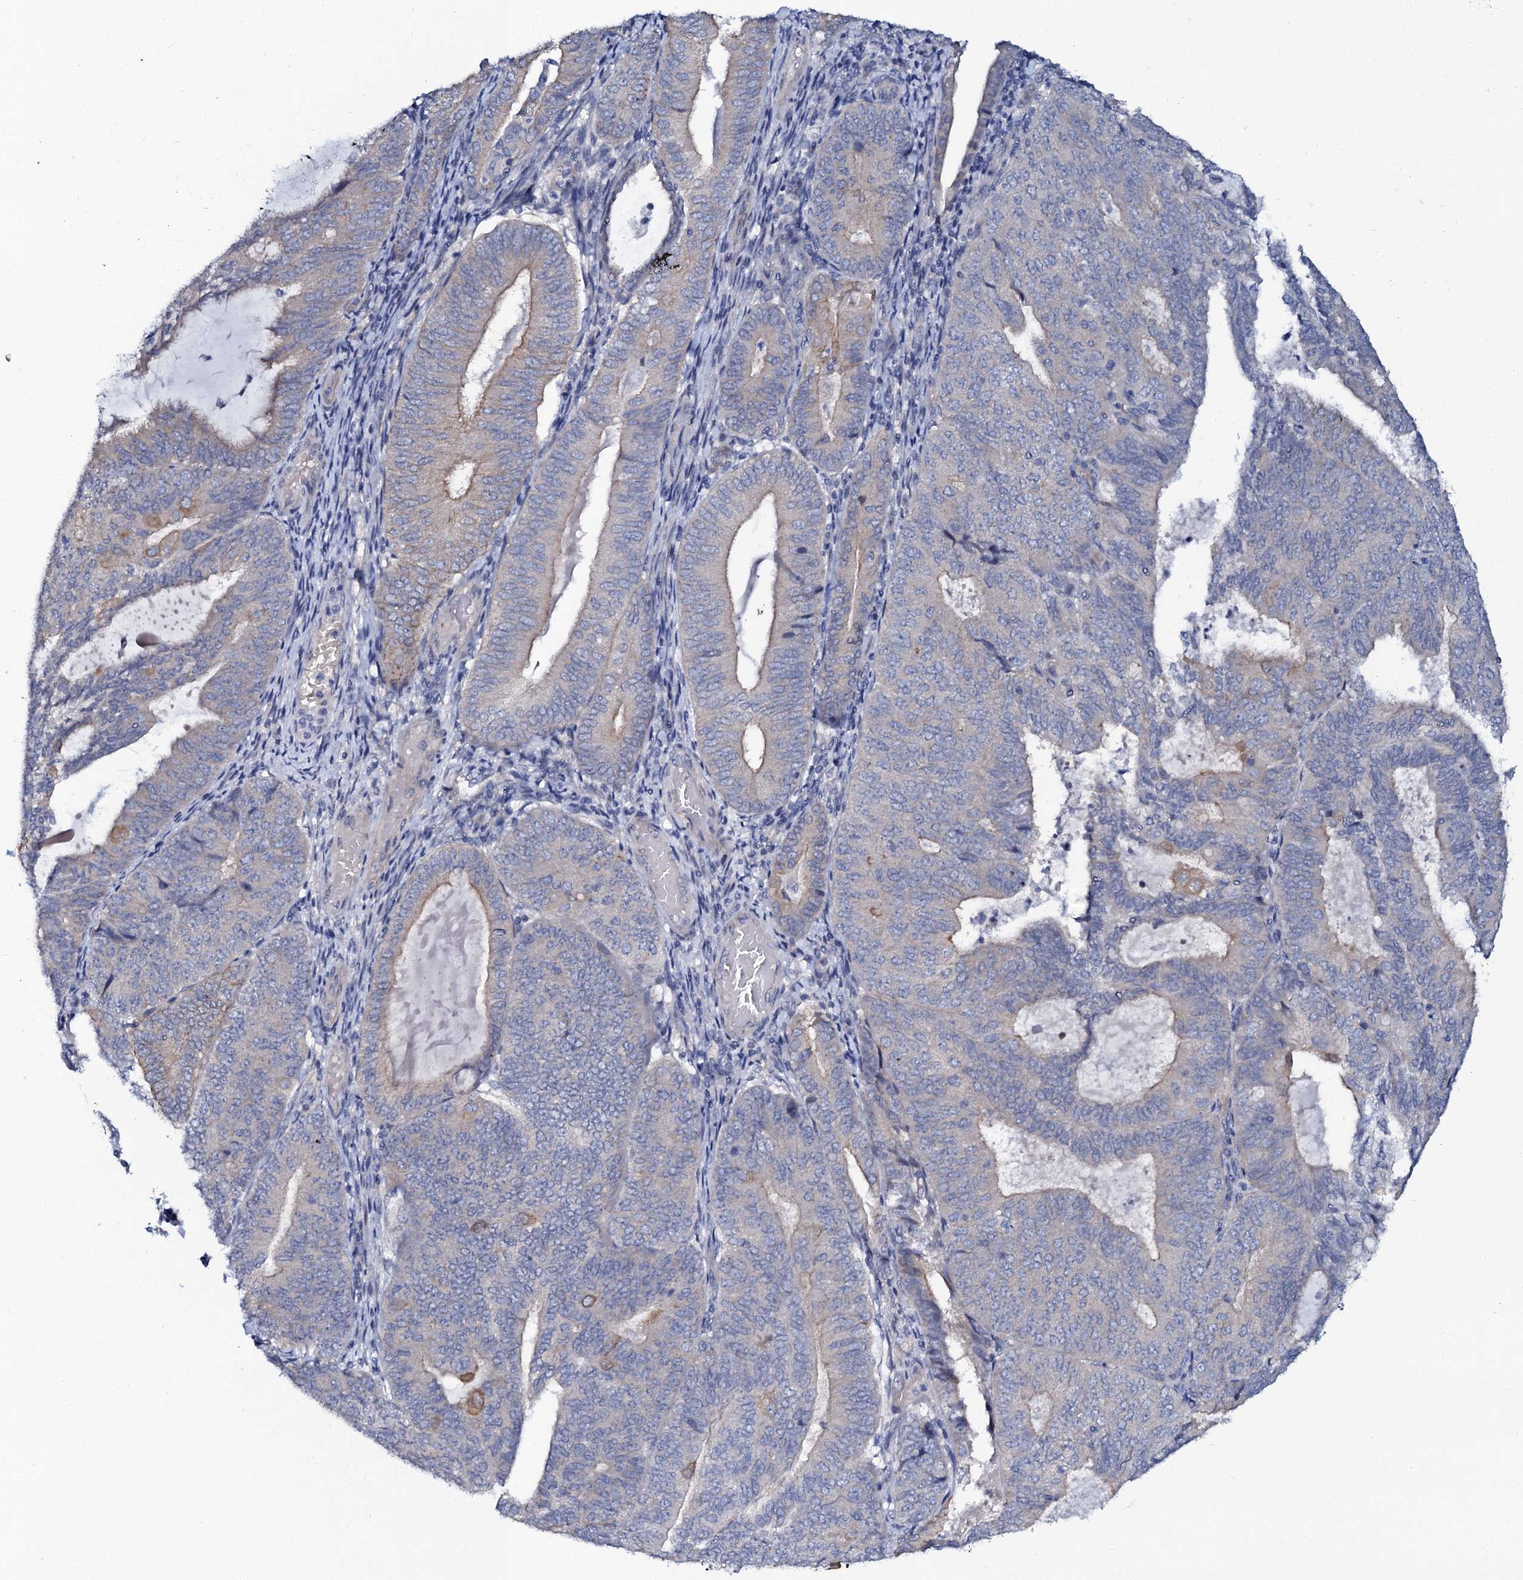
{"staining": {"intensity": "weak", "quantity": "<25%", "location": "cytoplasmic/membranous"}, "tissue": "endometrial cancer", "cell_type": "Tumor cells", "image_type": "cancer", "snomed": [{"axis": "morphology", "description": "Adenocarcinoma, NOS"}, {"axis": "topography", "description": "Endometrium"}], "caption": "This is an IHC histopathology image of endometrial adenocarcinoma. There is no staining in tumor cells.", "gene": "C10orf88", "patient": {"sex": "female", "age": 81}}